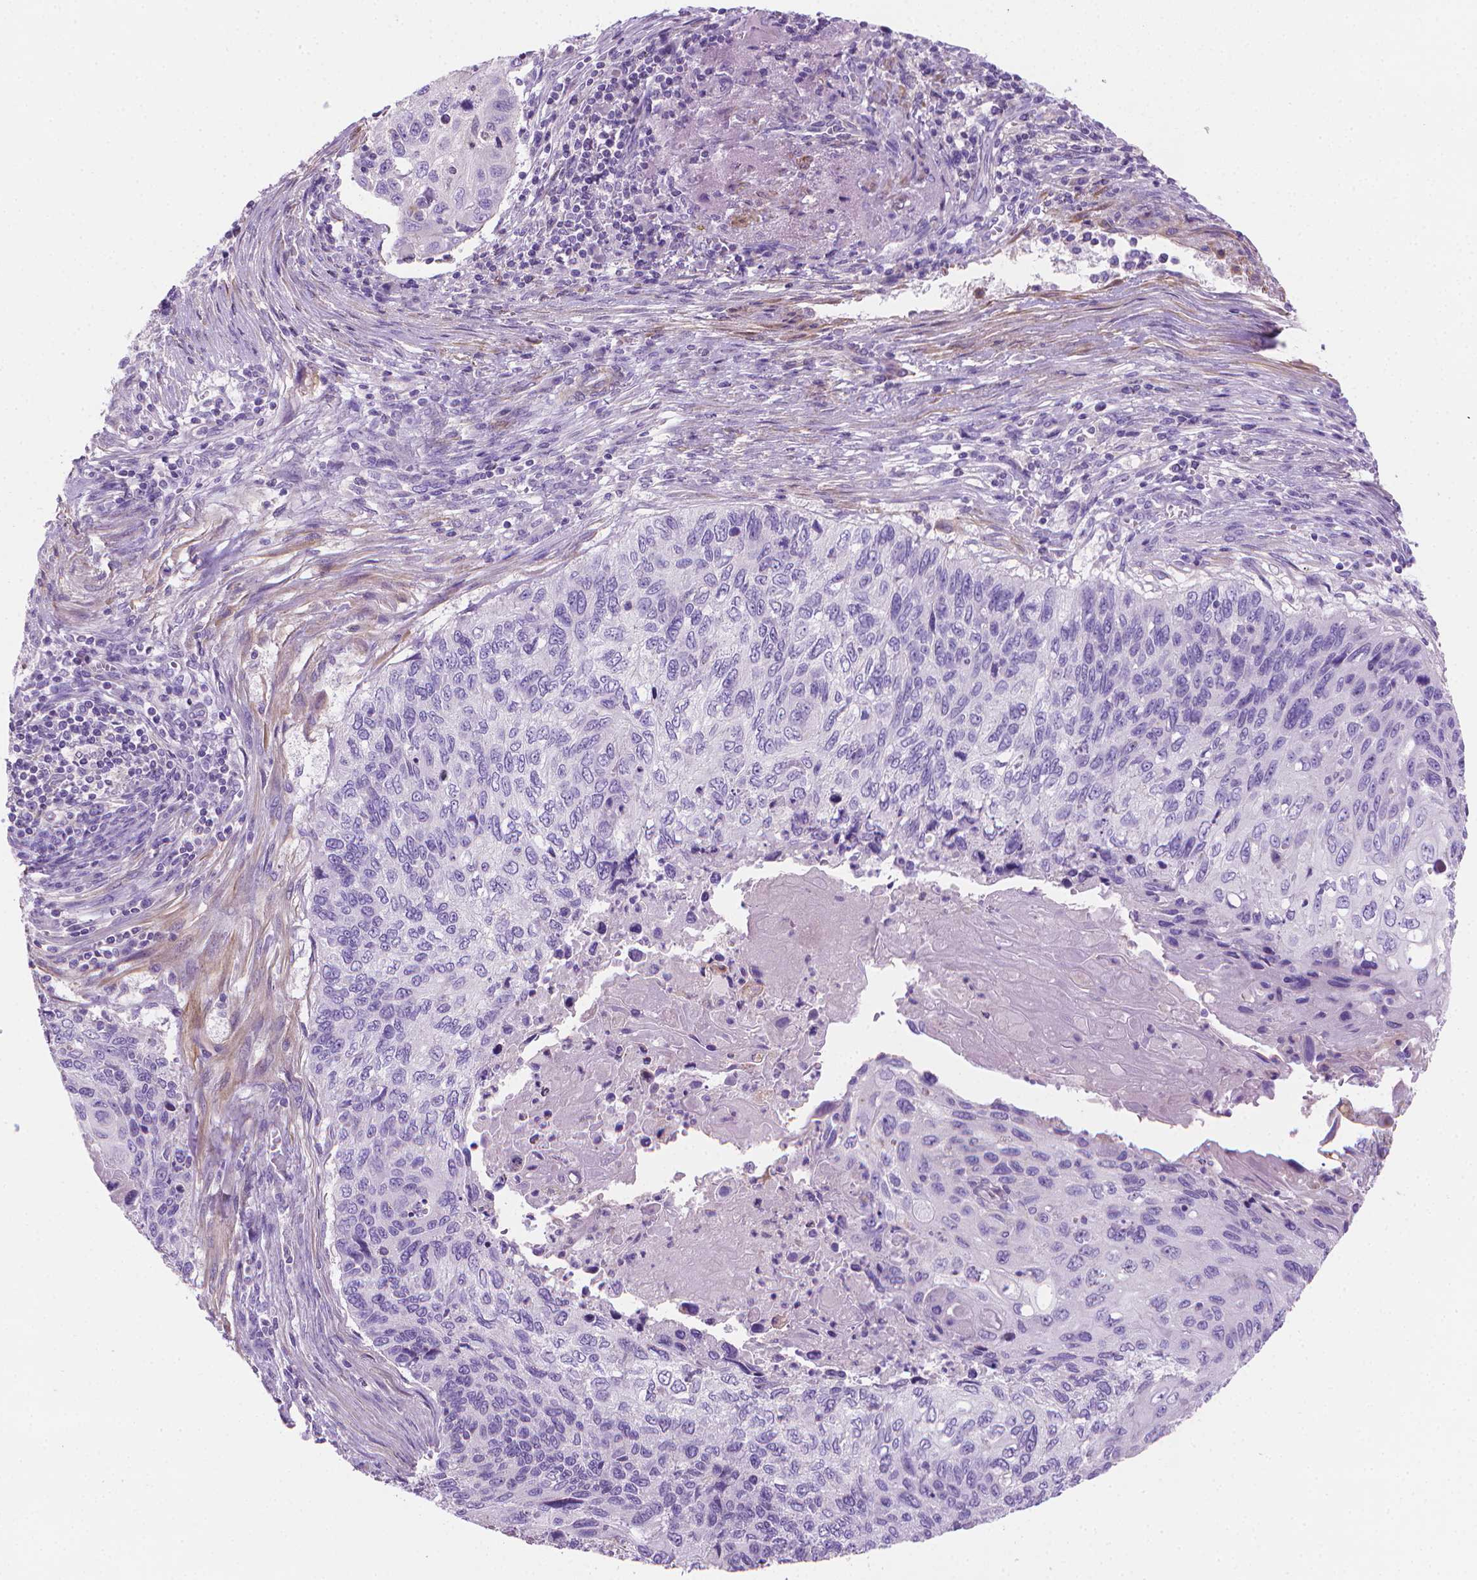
{"staining": {"intensity": "negative", "quantity": "none", "location": "none"}, "tissue": "cervical cancer", "cell_type": "Tumor cells", "image_type": "cancer", "snomed": [{"axis": "morphology", "description": "Squamous cell carcinoma, NOS"}, {"axis": "topography", "description": "Cervix"}], "caption": "Squamous cell carcinoma (cervical) was stained to show a protein in brown. There is no significant positivity in tumor cells.", "gene": "FASN", "patient": {"sex": "female", "age": 70}}